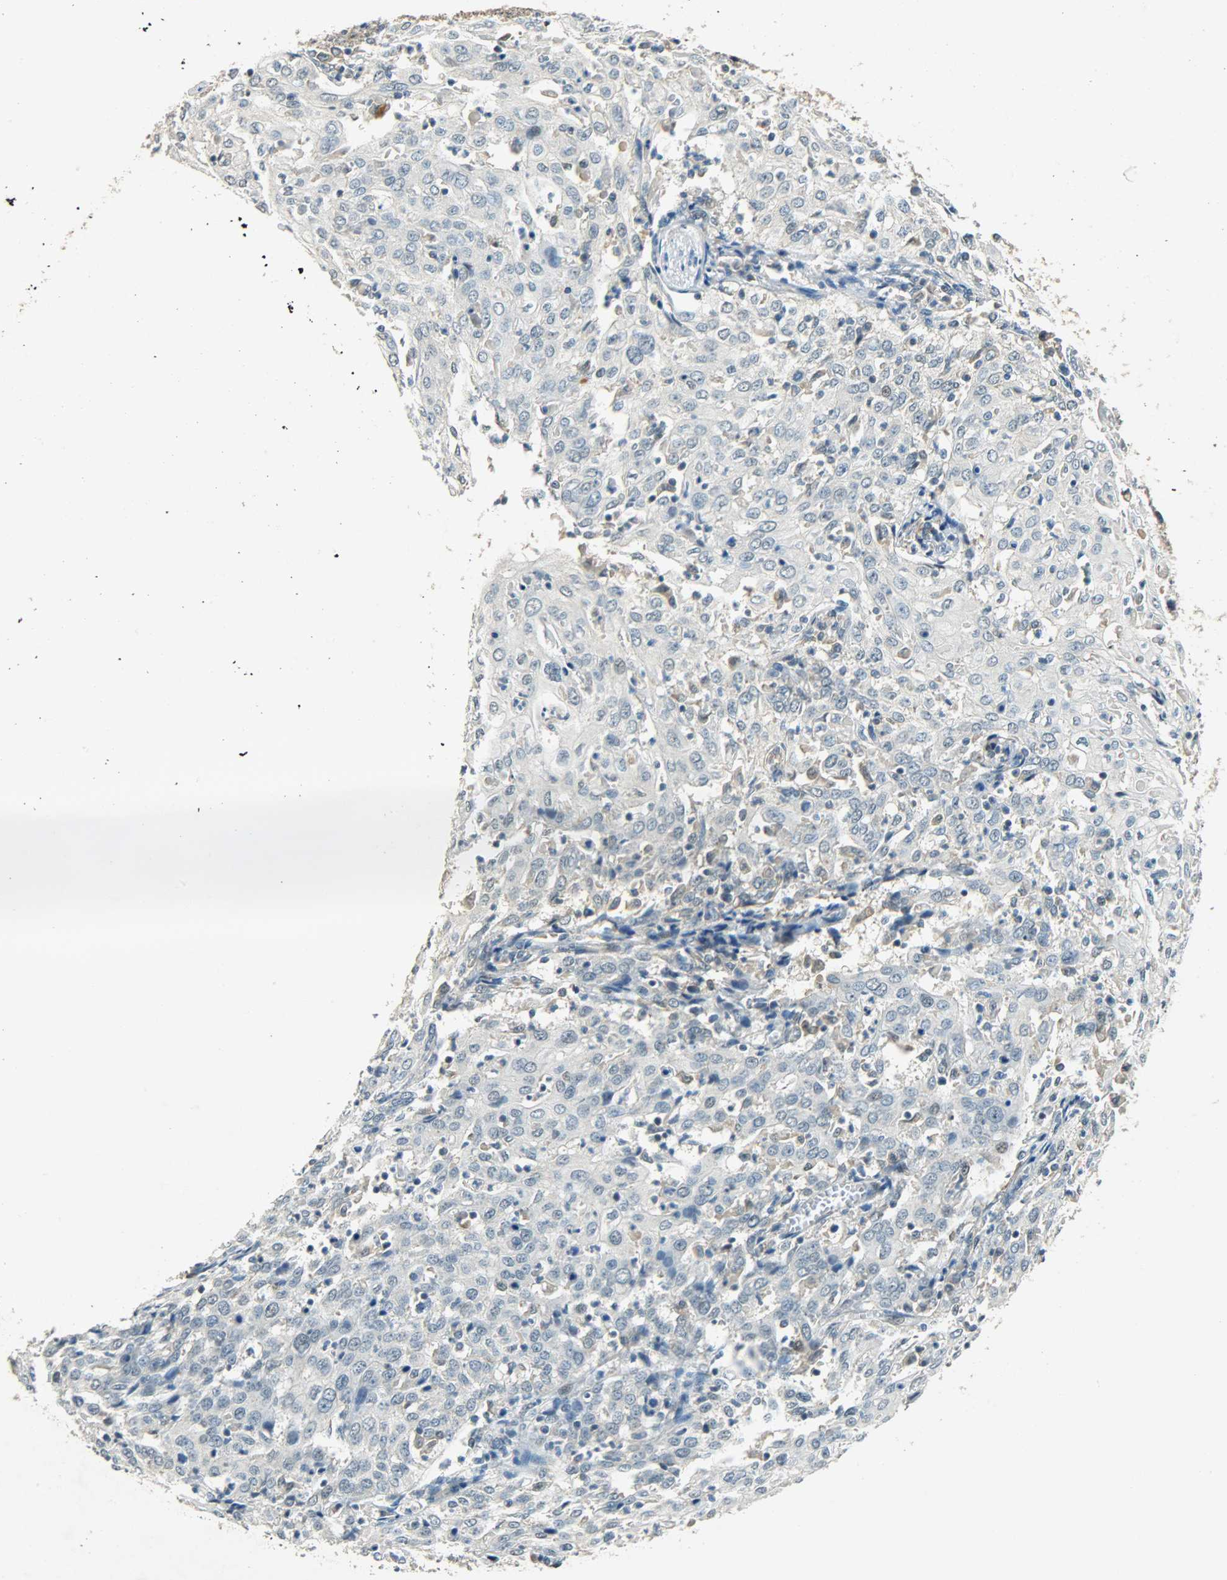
{"staining": {"intensity": "weak", "quantity": ">75%", "location": "cytoplasmic/membranous"}, "tissue": "cervical cancer", "cell_type": "Tumor cells", "image_type": "cancer", "snomed": [{"axis": "morphology", "description": "Squamous cell carcinoma, NOS"}, {"axis": "topography", "description": "Cervix"}], "caption": "Human cervical cancer (squamous cell carcinoma) stained for a protein (brown) exhibits weak cytoplasmic/membranous positive staining in about >75% of tumor cells.", "gene": "HDHD5", "patient": {"sex": "female", "age": 39}}